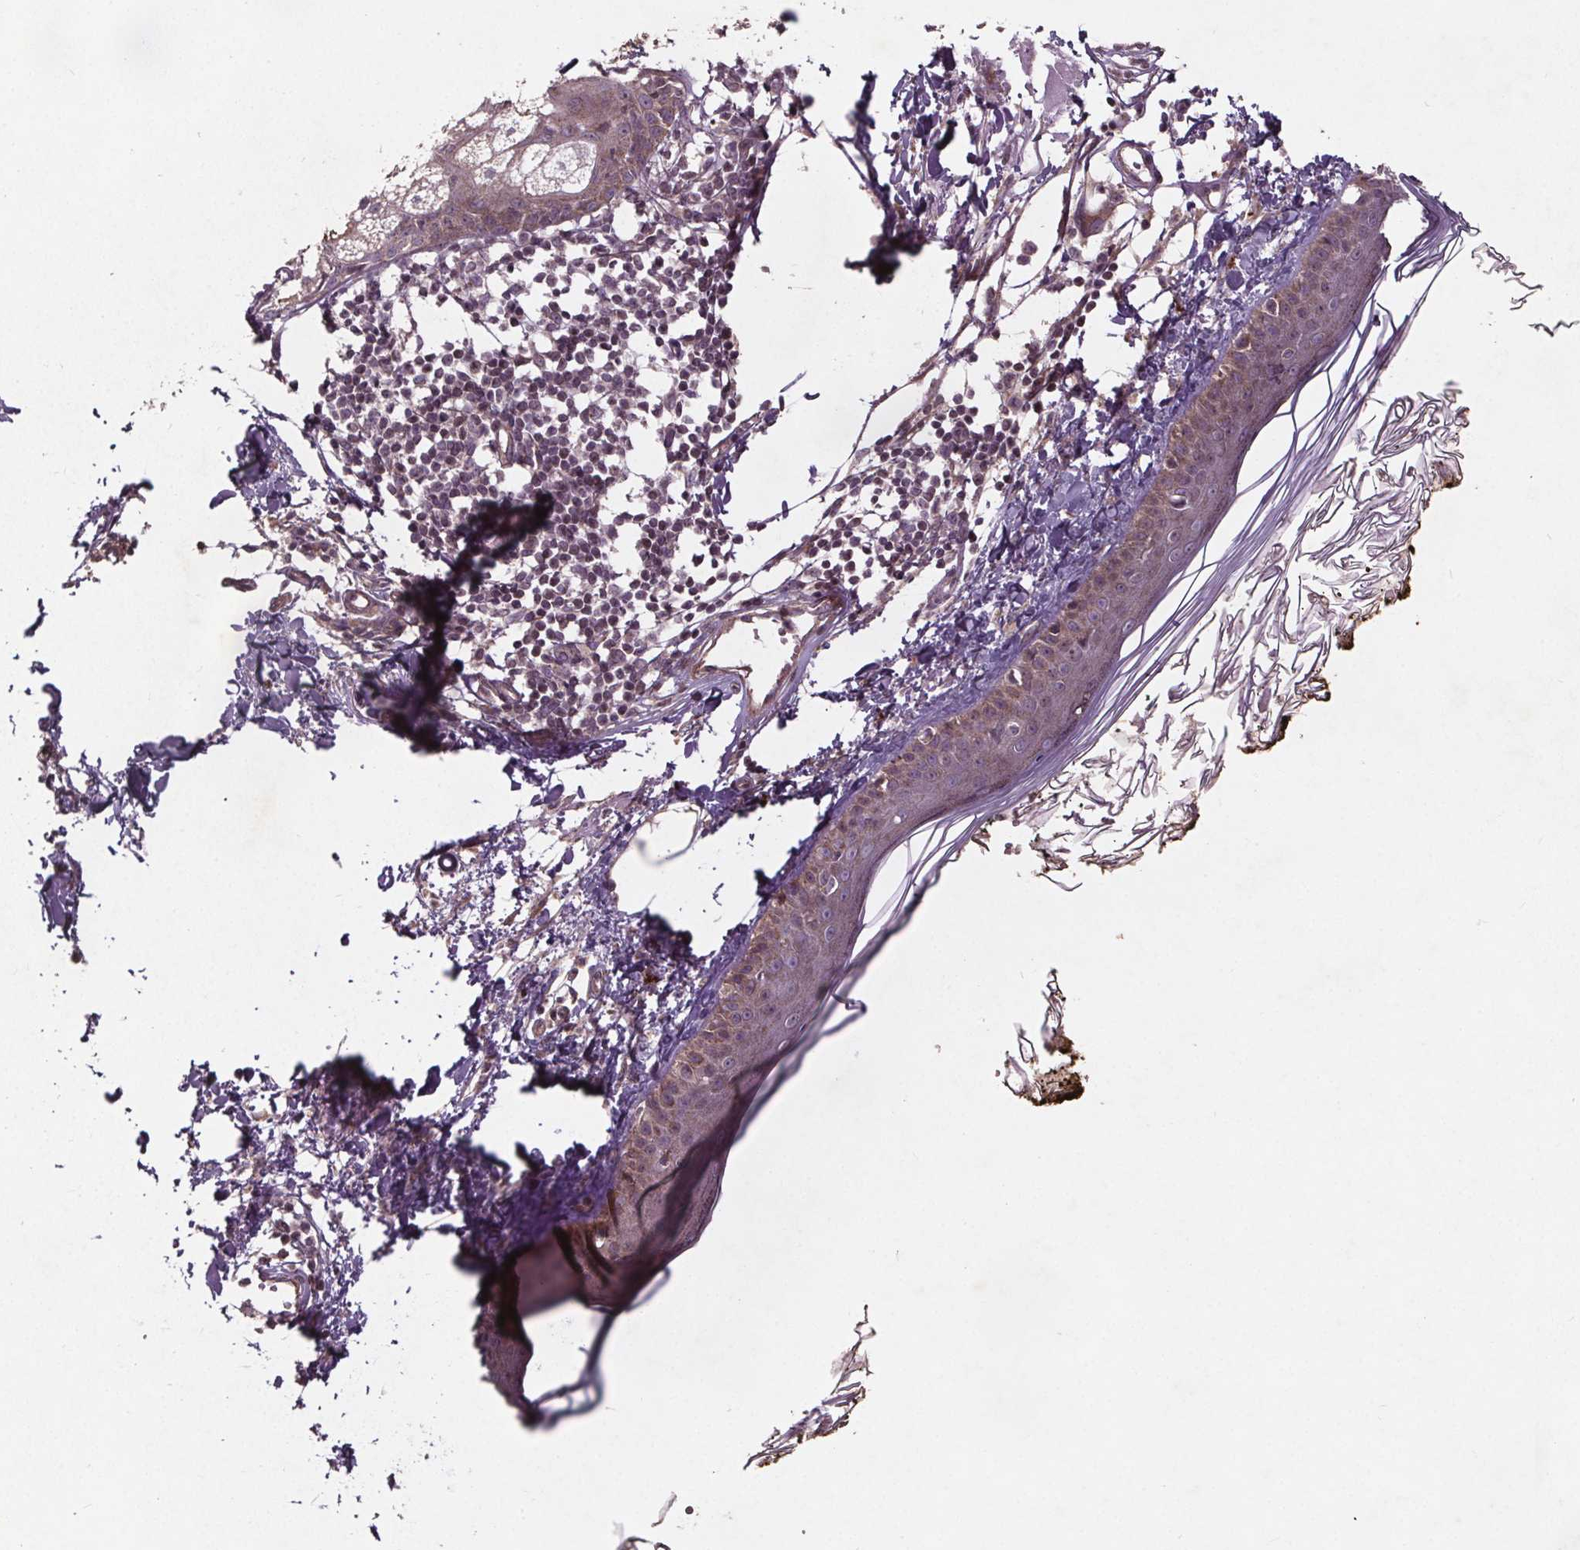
{"staining": {"intensity": "negative", "quantity": "none", "location": "none"}, "tissue": "skin", "cell_type": "Fibroblasts", "image_type": "normal", "snomed": [{"axis": "morphology", "description": "Normal tissue, NOS"}, {"axis": "topography", "description": "Skin"}], "caption": "This is an IHC histopathology image of benign skin. There is no positivity in fibroblasts.", "gene": "STRN3", "patient": {"sex": "male", "age": 76}}